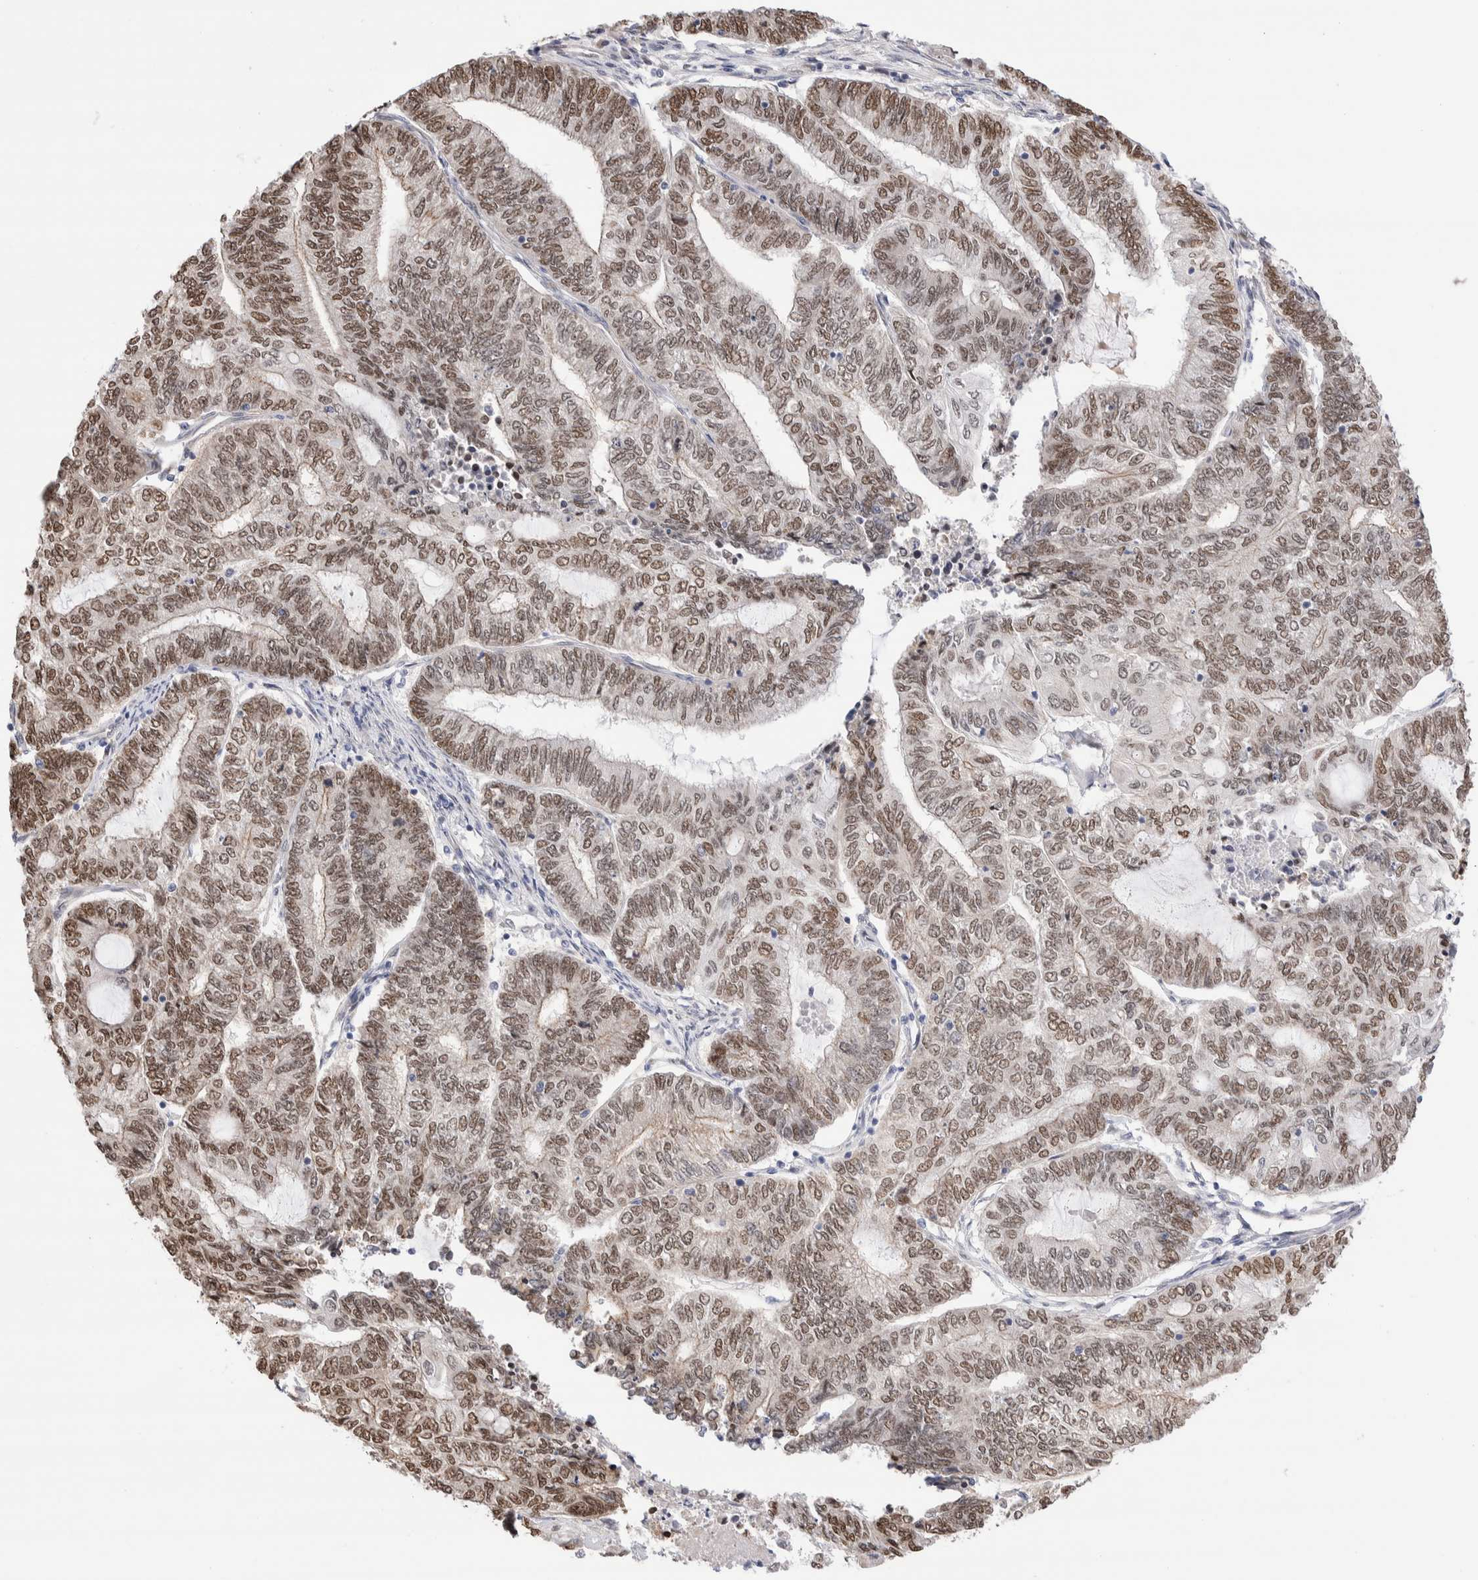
{"staining": {"intensity": "moderate", "quantity": ">75%", "location": "nuclear"}, "tissue": "endometrial cancer", "cell_type": "Tumor cells", "image_type": "cancer", "snomed": [{"axis": "morphology", "description": "Adenocarcinoma, NOS"}, {"axis": "topography", "description": "Uterus"}, {"axis": "topography", "description": "Endometrium"}], "caption": "Immunohistochemistry (IHC) of adenocarcinoma (endometrial) exhibits medium levels of moderate nuclear expression in approximately >75% of tumor cells. The staining was performed using DAB, with brown indicating positive protein expression. Nuclei are stained blue with hematoxylin.", "gene": "NSMAF", "patient": {"sex": "female", "age": 70}}